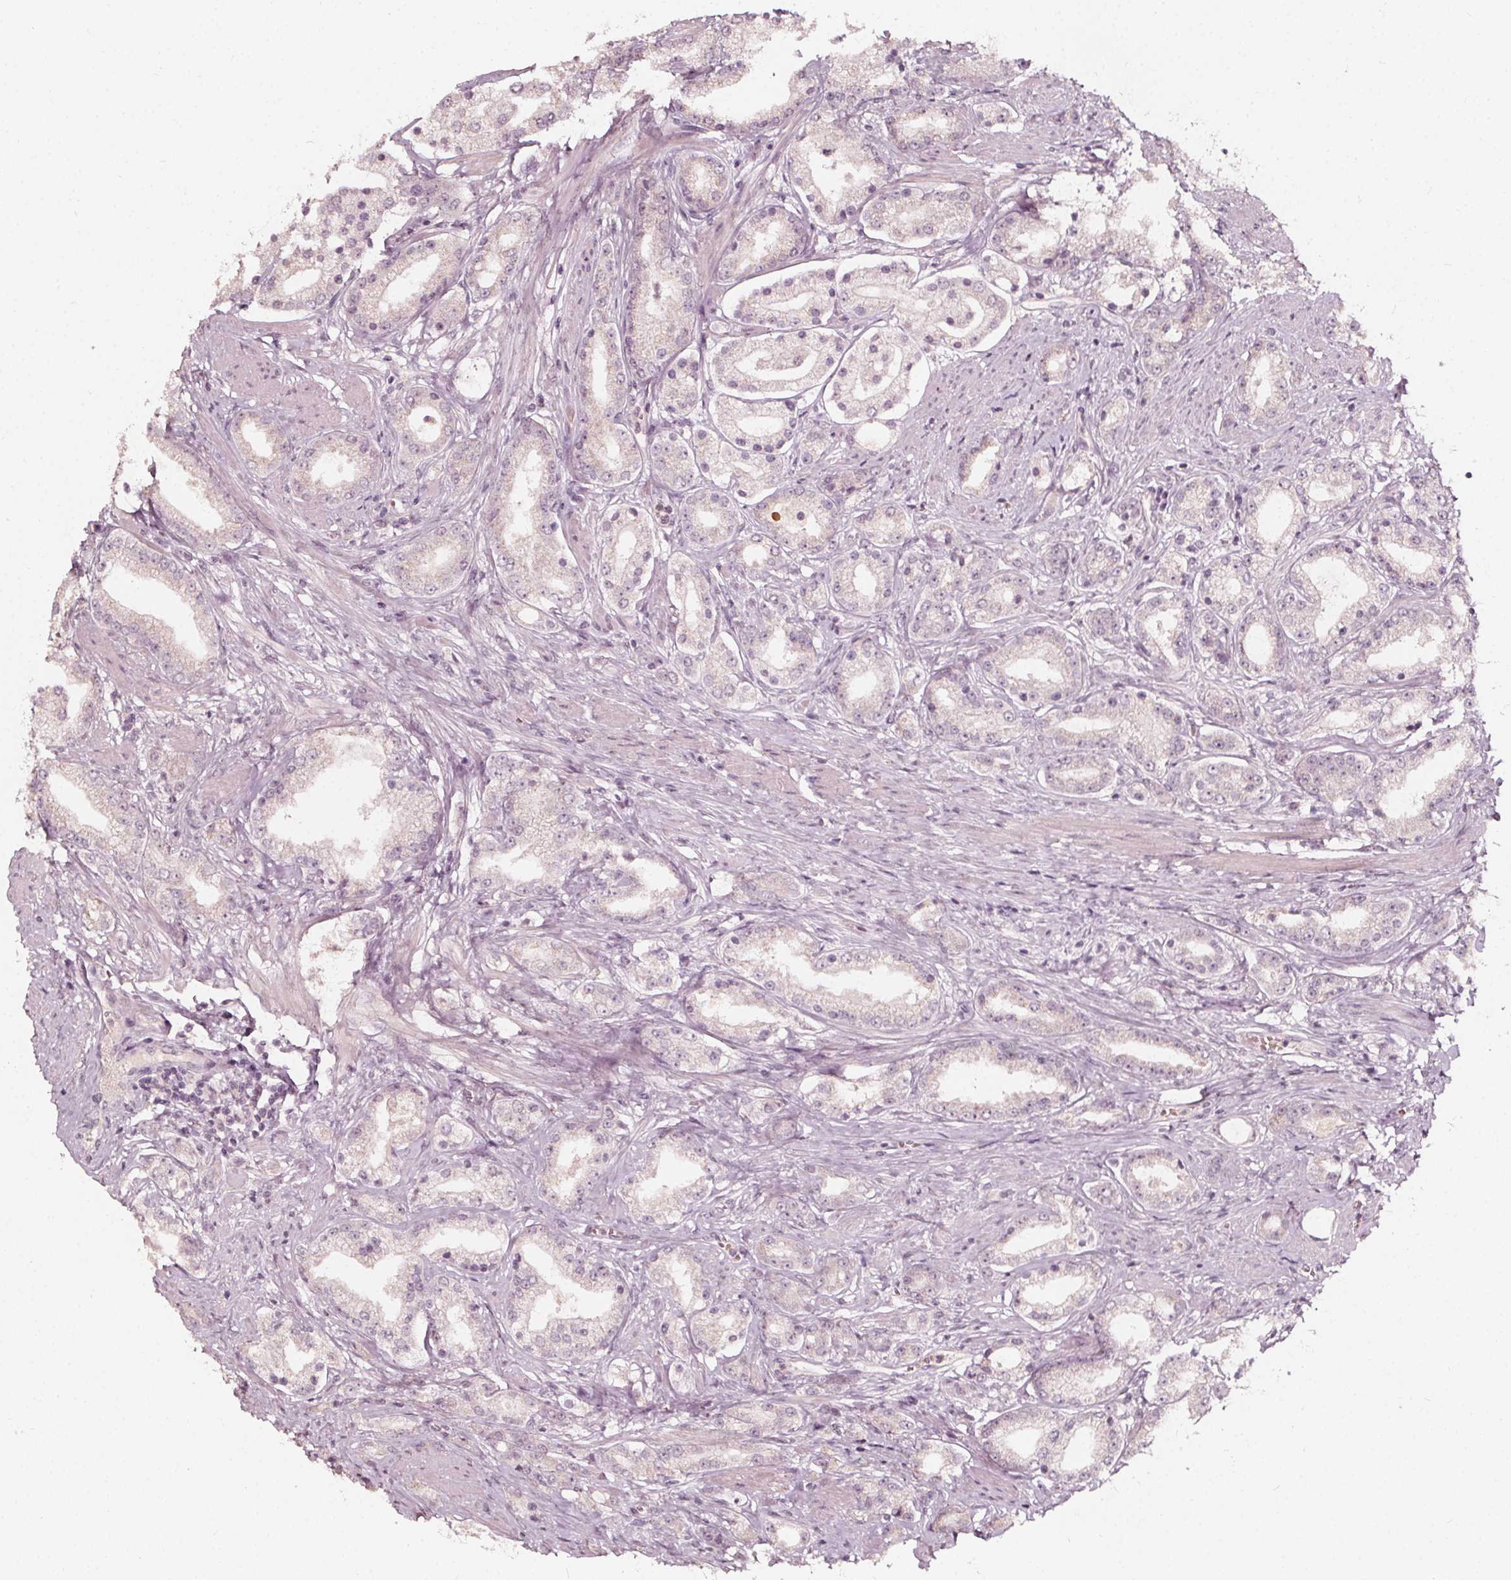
{"staining": {"intensity": "negative", "quantity": "none", "location": "none"}, "tissue": "prostate cancer", "cell_type": "Tumor cells", "image_type": "cancer", "snomed": [{"axis": "morphology", "description": "Adenocarcinoma, High grade"}, {"axis": "topography", "description": "Prostate"}], "caption": "IHC of human prostate cancer exhibits no expression in tumor cells.", "gene": "NPC1L1", "patient": {"sex": "male", "age": 67}}